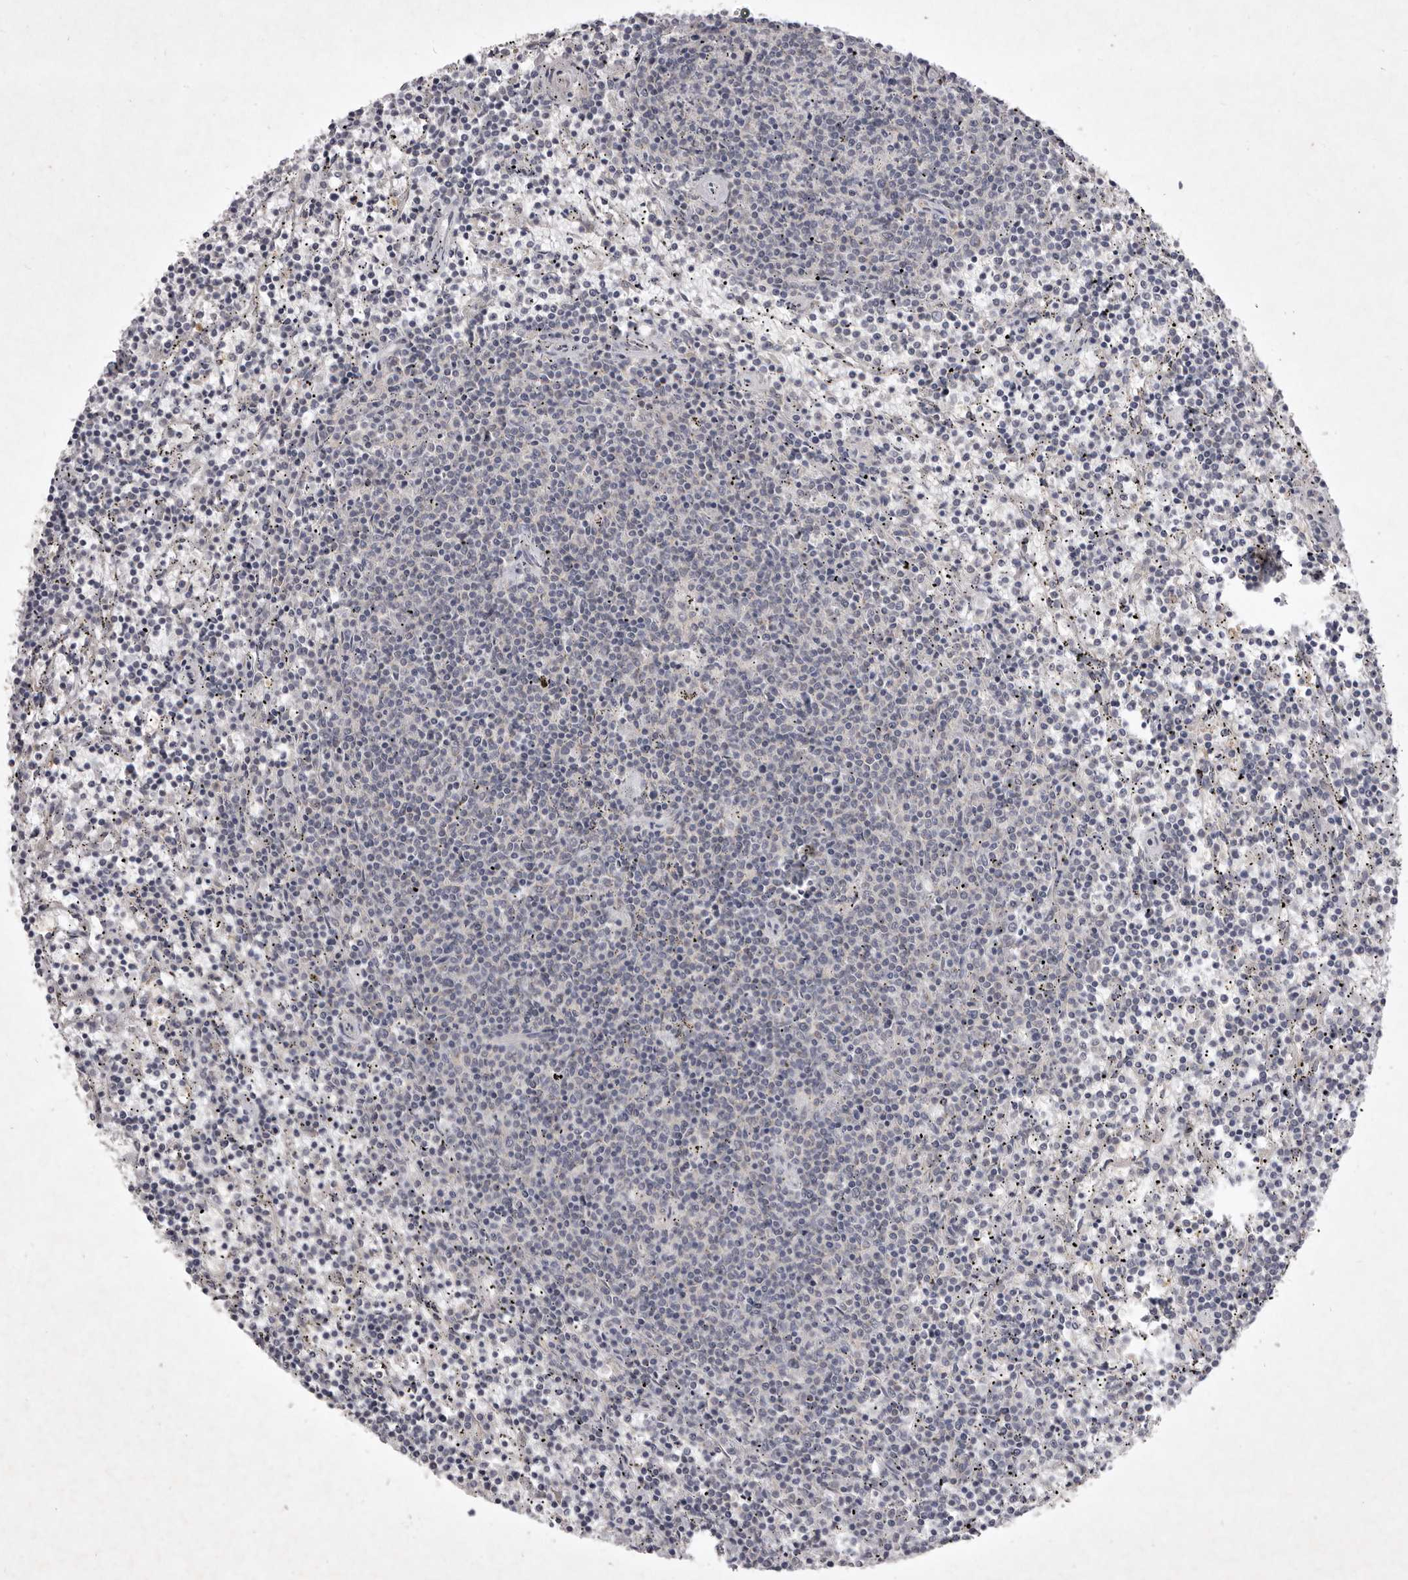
{"staining": {"intensity": "negative", "quantity": "none", "location": "none"}, "tissue": "lymphoma", "cell_type": "Tumor cells", "image_type": "cancer", "snomed": [{"axis": "morphology", "description": "Malignant lymphoma, non-Hodgkin's type, Low grade"}, {"axis": "topography", "description": "Spleen"}], "caption": "Immunohistochemistry of human malignant lymphoma, non-Hodgkin's type (low-grade) displays no expression in tumor cells. (IHC, brightfield microscopy, high magnification).", "gene": "P2RX6", "patient": {"sex": "female", "age": 50}}